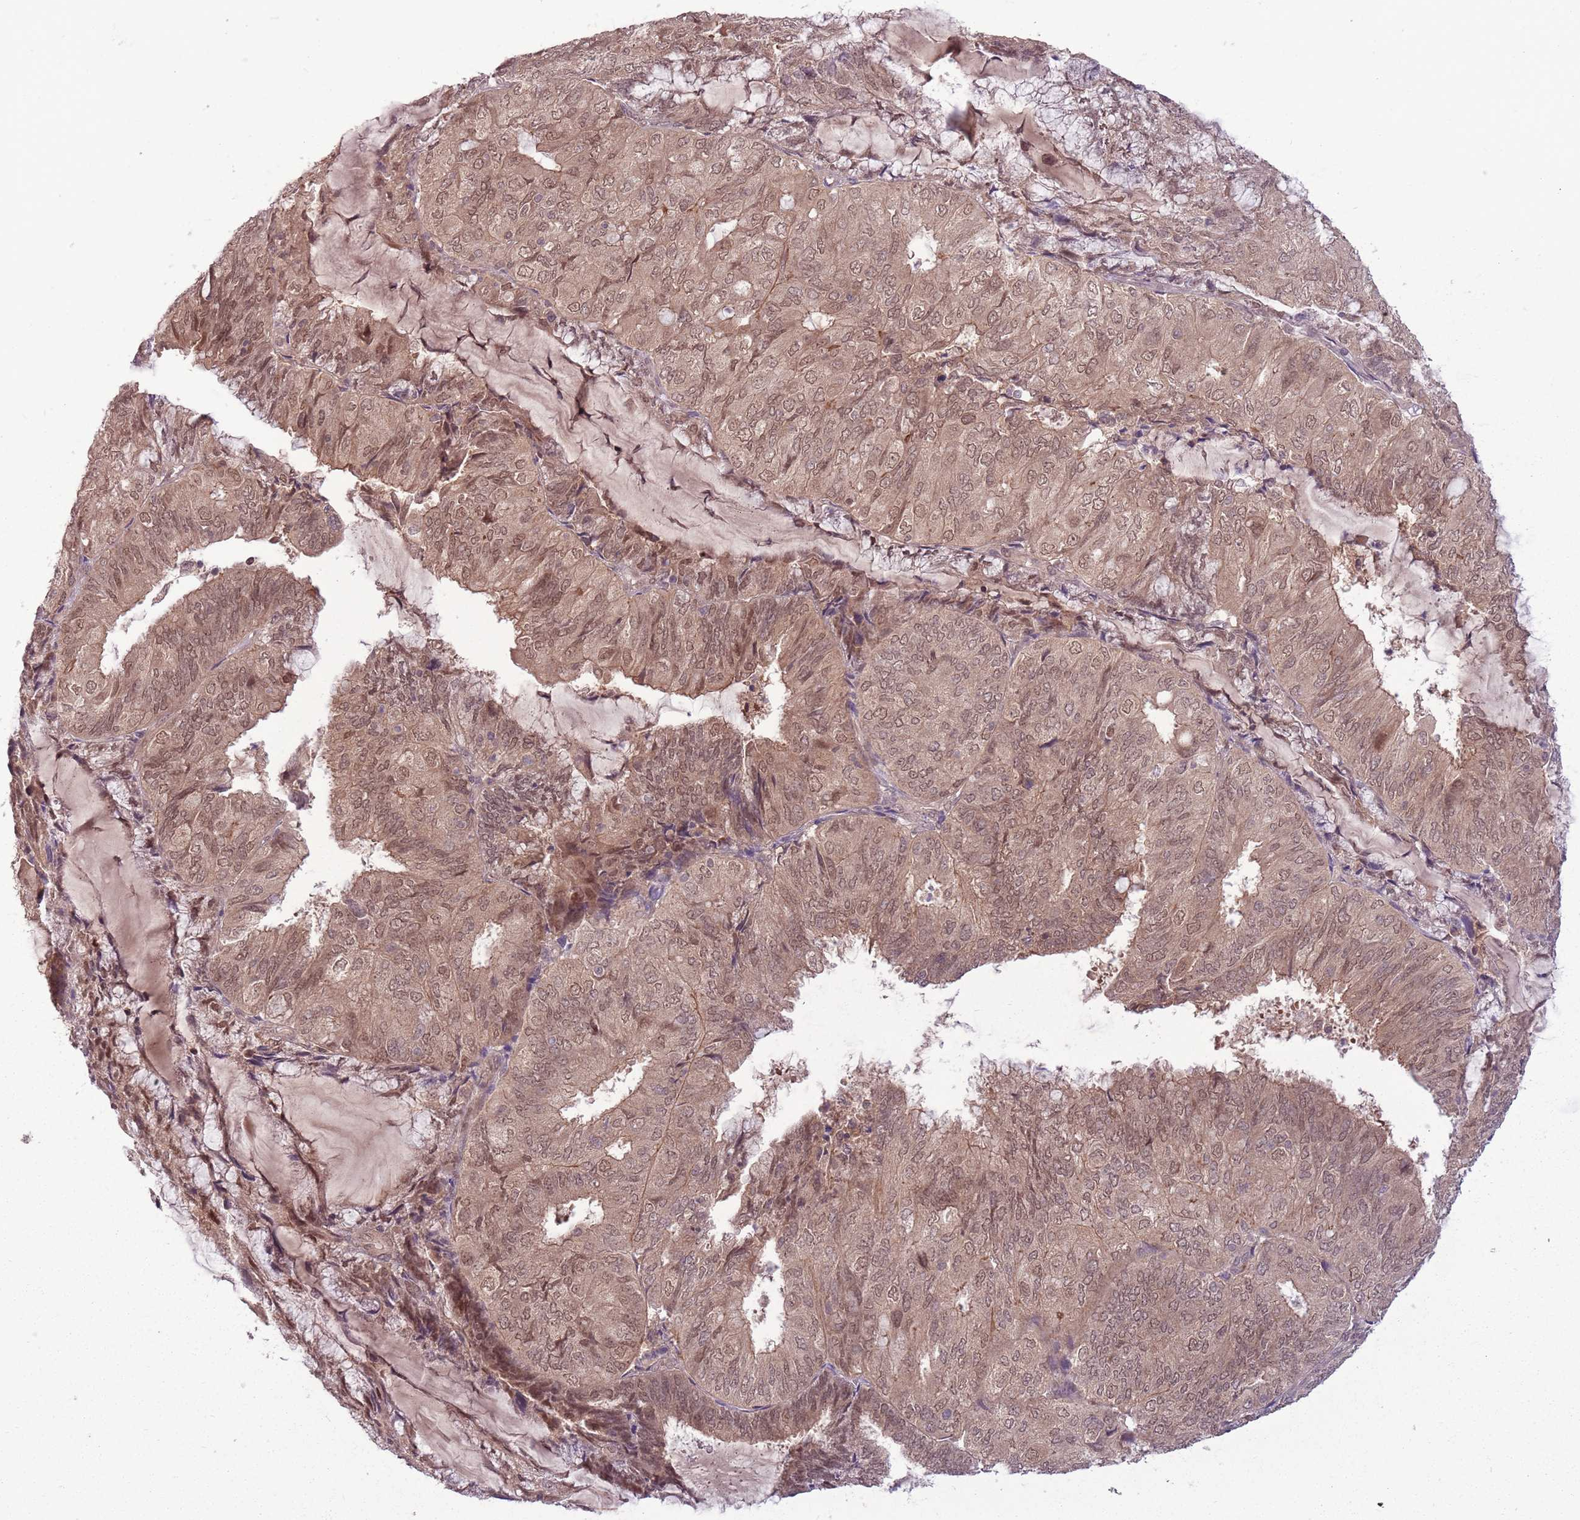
{"staining": {"intensity": "moderate", "quantity": ">75%", "location": "cytoplasmic/membranous,nuclear"}, "tissue": "endometrial cancer", "cell_type": "Tumor cells", "image_type": "cancer", "snomed": [{"axis": "morphology", "description": "Adenocarcinoma, NOS"}, {"axis": "topography", "description": "Endometrium"}], "caption": "Endometrial adenocarcinoma tissue reveals moderate cytoplasmic/membranous and nuclear expression in approximately >75% of tumor cells", "gene": "ADAMTS3", "patient": {"sex": "female", "age": 81}}